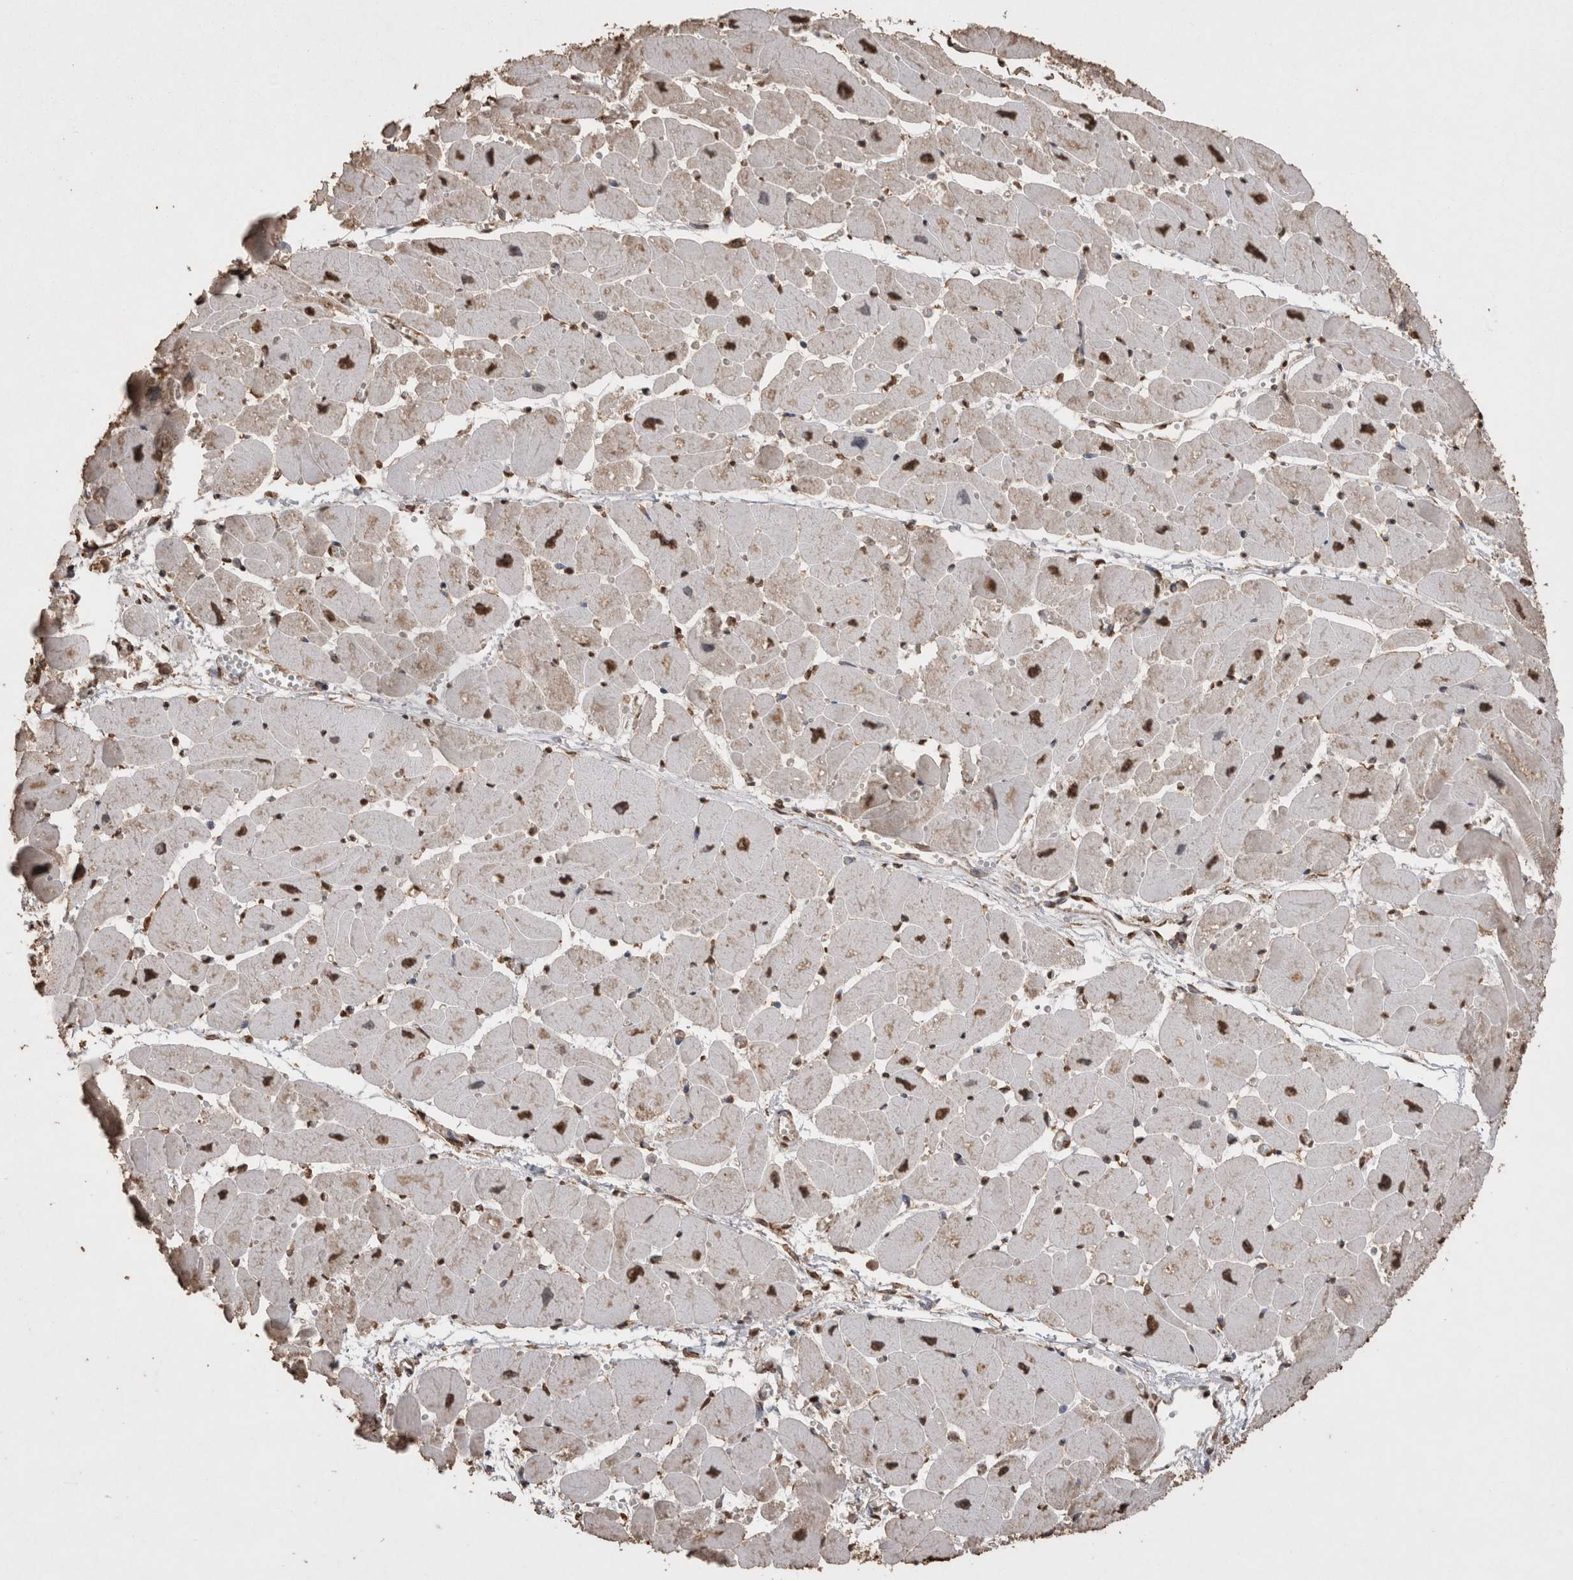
{"staining": {"intensity": "strong", "quantity": ">75%", "location": "nuclear"}, "tissue": "heart muscle", "cell_type": "Cardiomyocytes", "image_type": "normal", "snomed": [{"axis": "morphology", "description": "Normal tissue, NOS"}, {"axis": "topography", "description": "Heart"}], "caption": "IHC photomicrograph of normal human heart muscle stained for a protein (brown), which displays high levels of strong nuclear staining in approximately >75% of cardiomyocytes.", "gene": "POU5F1", "patient": {"sex": "female", "age": 54}}